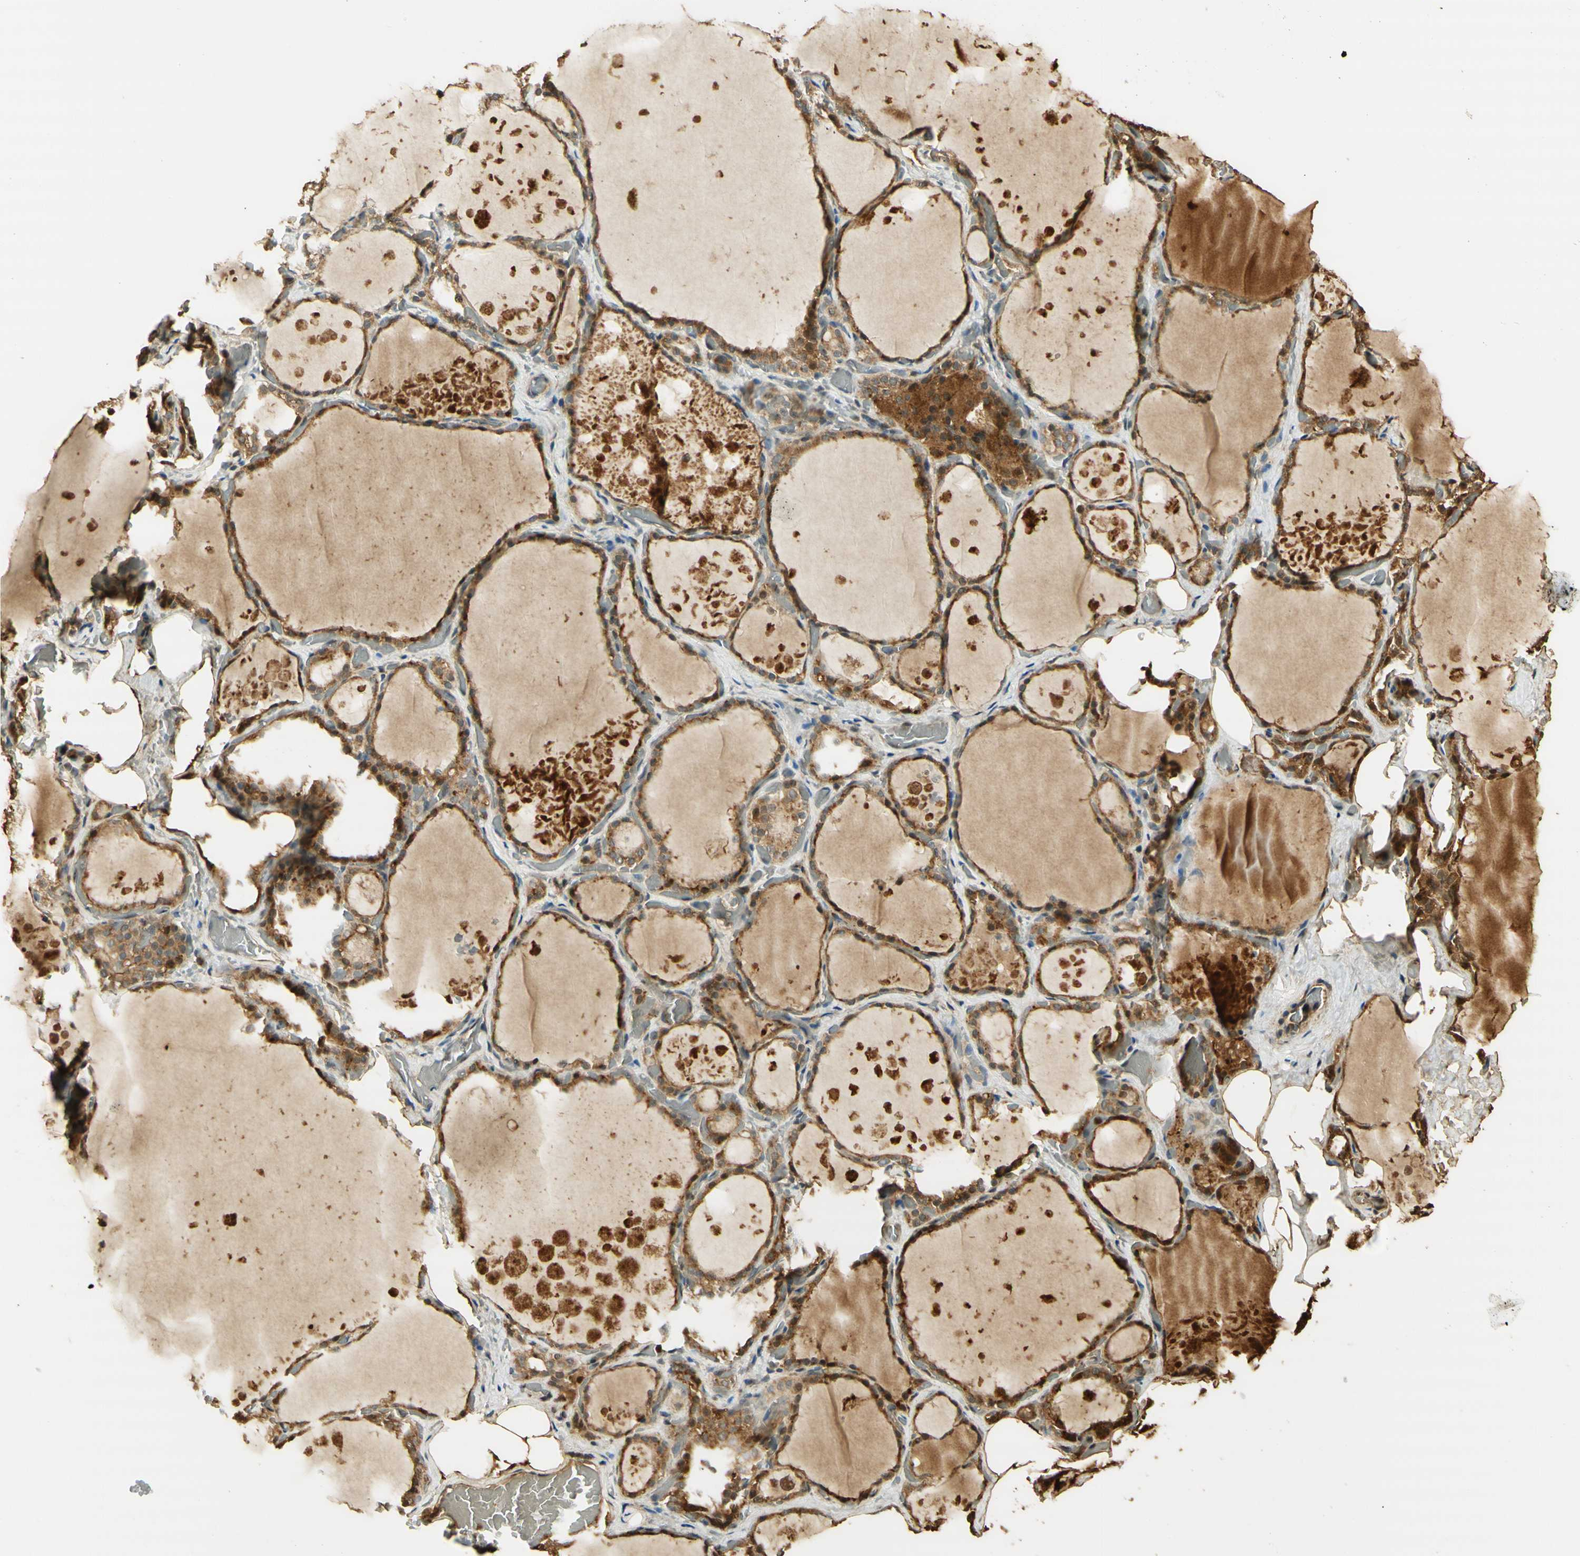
{"staining": {"intensity": "moderate", "quantity": ">75%", "location": "cytoplasmic/membranous"}, "tissue": "thyroid gland", "cell_type": "Glandular cells", "image_type": "normal", "snomed": [{"axis": "morphology", "description": "Normal tissue, NOS"}, {"axis": "topography", "description": "Thyroid gland"}], "caption": "Immunohistochemistry (IHC) (DAB) staining of unremarkable human thyroid gland shows moderate cytoplasmic/membranous protein staining in approximately >75% of glandular cells.", "gene": "AGER", "patient": {"sex": "male", "age": 61}}